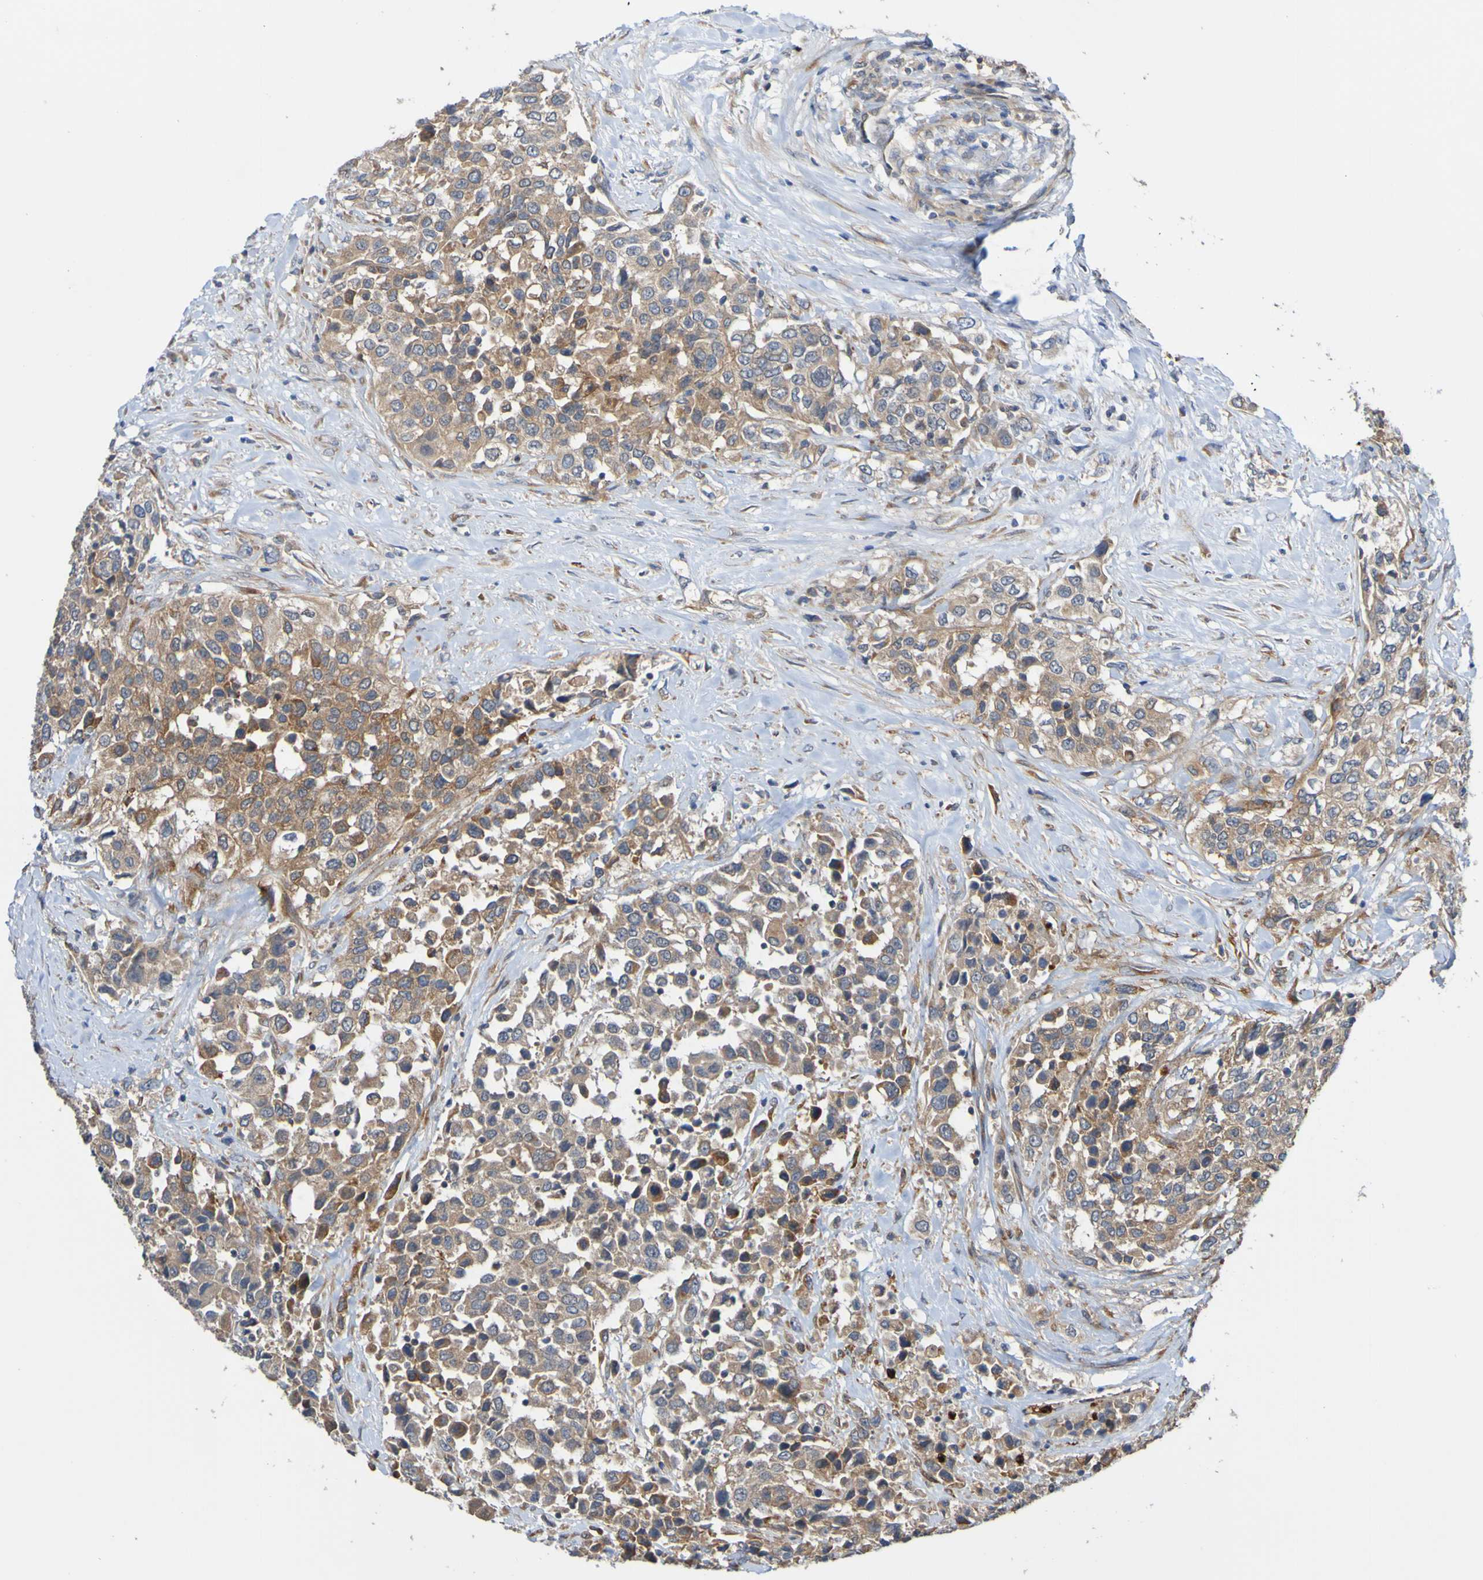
{"staining": {"intensity": "moderate", "quantity": ">75%", "location": "cytoplasmic/membranous"}, "tissue": "urothelial cancer", "cell_type": "Tumor cells", "image_type": "cancer", "snomed": [{"axis": "morphology", "description": "Urothelial carcinoma, High grade"}, {"axis": "topography", "description": "Urinary bladder"}], "caption": "Urothelial carcinoma (high-grade) tissue demonstrates moderate cytoplasmic/membranous expression in about >75% of tumor cells (DAB (3,3'-diaminobenzidine) = brown stain, brightfield microscopy at high magnification).", "gene": "ST8SIA6", "patient": {"sex": "female", "age": 80}}